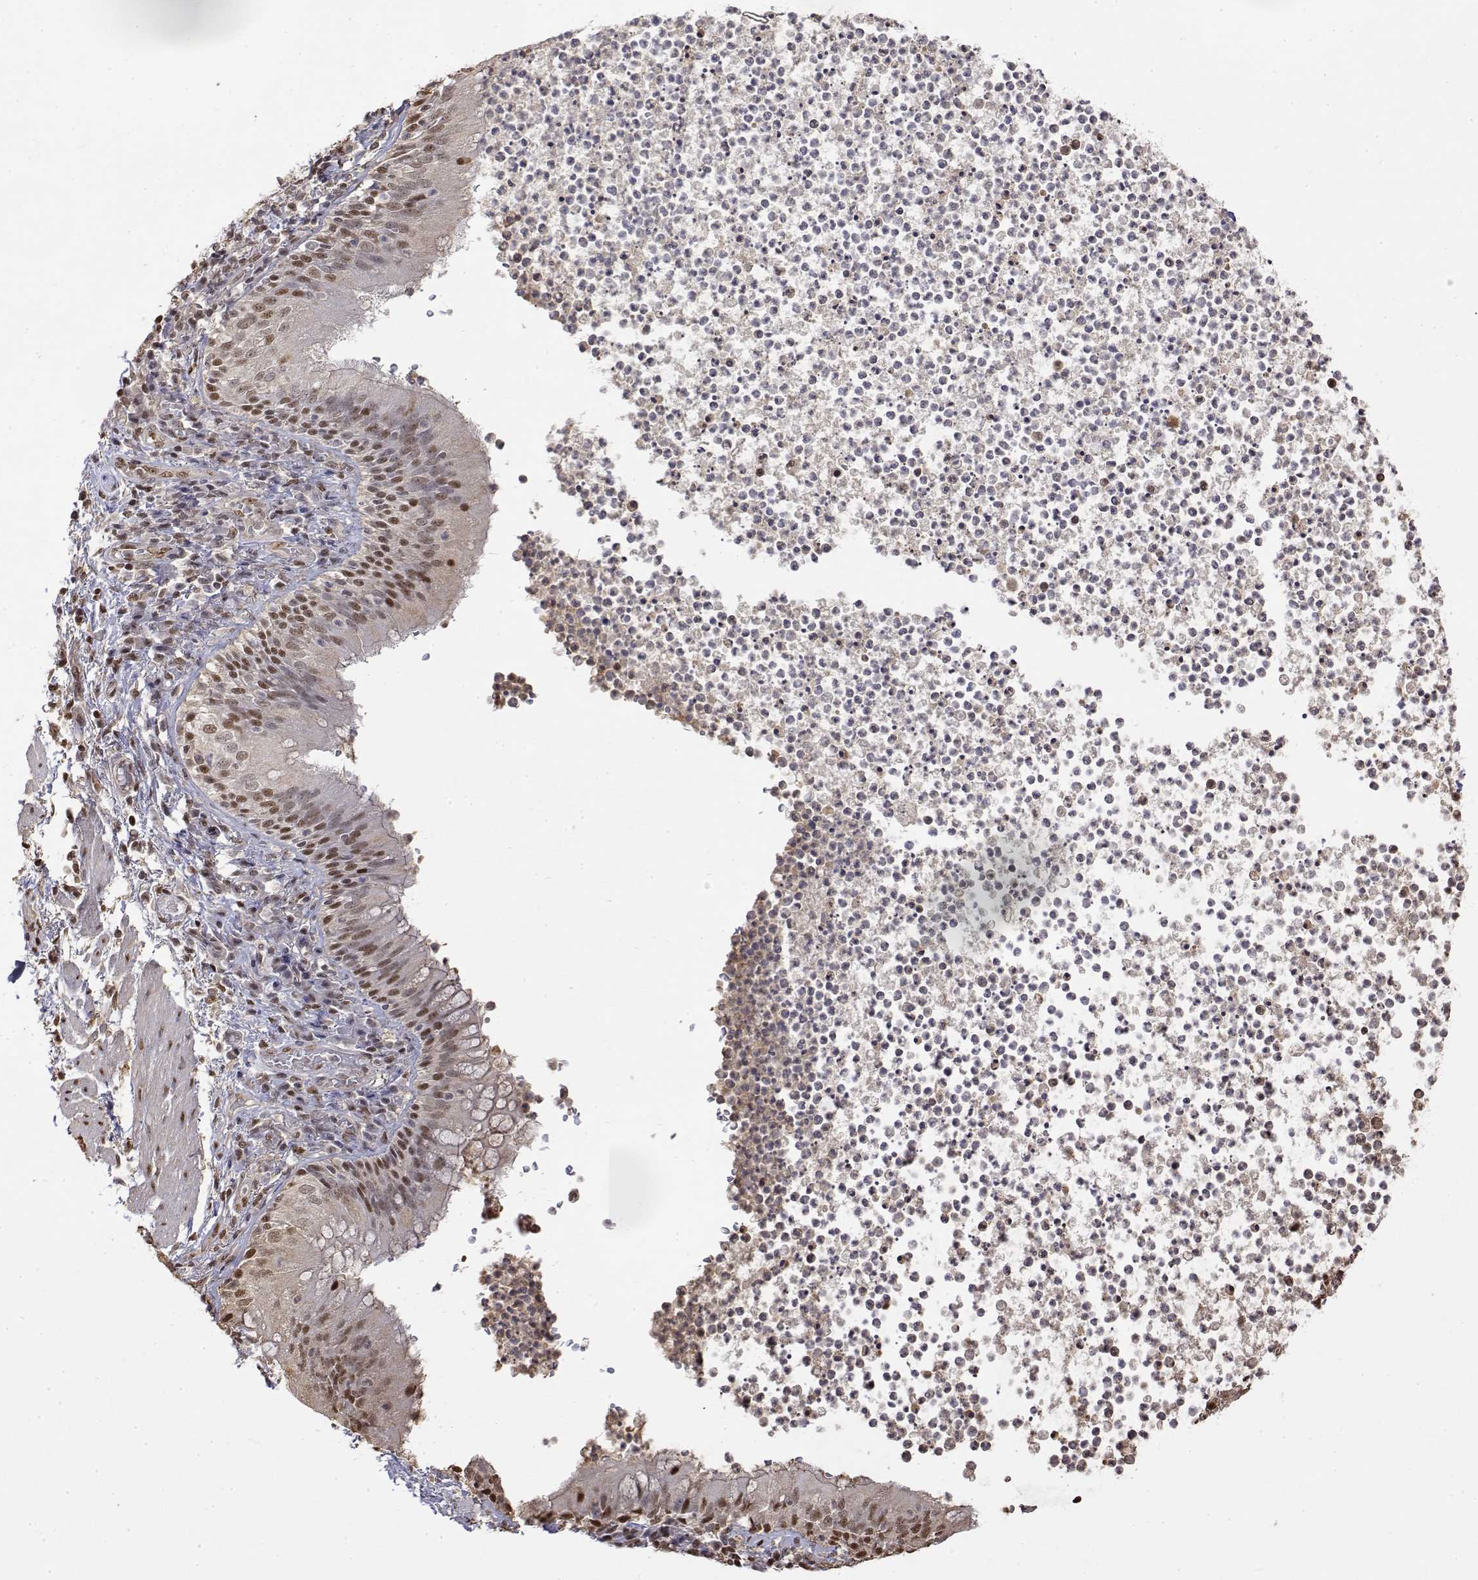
{"staining": {"intensity": "moderate", "quantity": ">75%", "location": "nuclear"}, "tissue": "bronchus", "cell_type": "Respiratory epithelial cells", "image_type": "normal", "snomed": [{"axis": "morphology", "description": "Normal tissue, NOS"}, {"axis": "topography", "description": "Lymph node"}, {"axis": "topography", "description": "Bronchus"}], "caption": "A brown stain shows moderate nuclear expression of a protein in respiratory epithelial cells of benign bronchus. The staining was performed using DAB (3,3'-diaminobenzidine), with brown indicating positive protein expression. Nuclei are stained blue with hematoxylin.", "gene": "TPI1", "patient": {"sex": "male", "age": 56}}